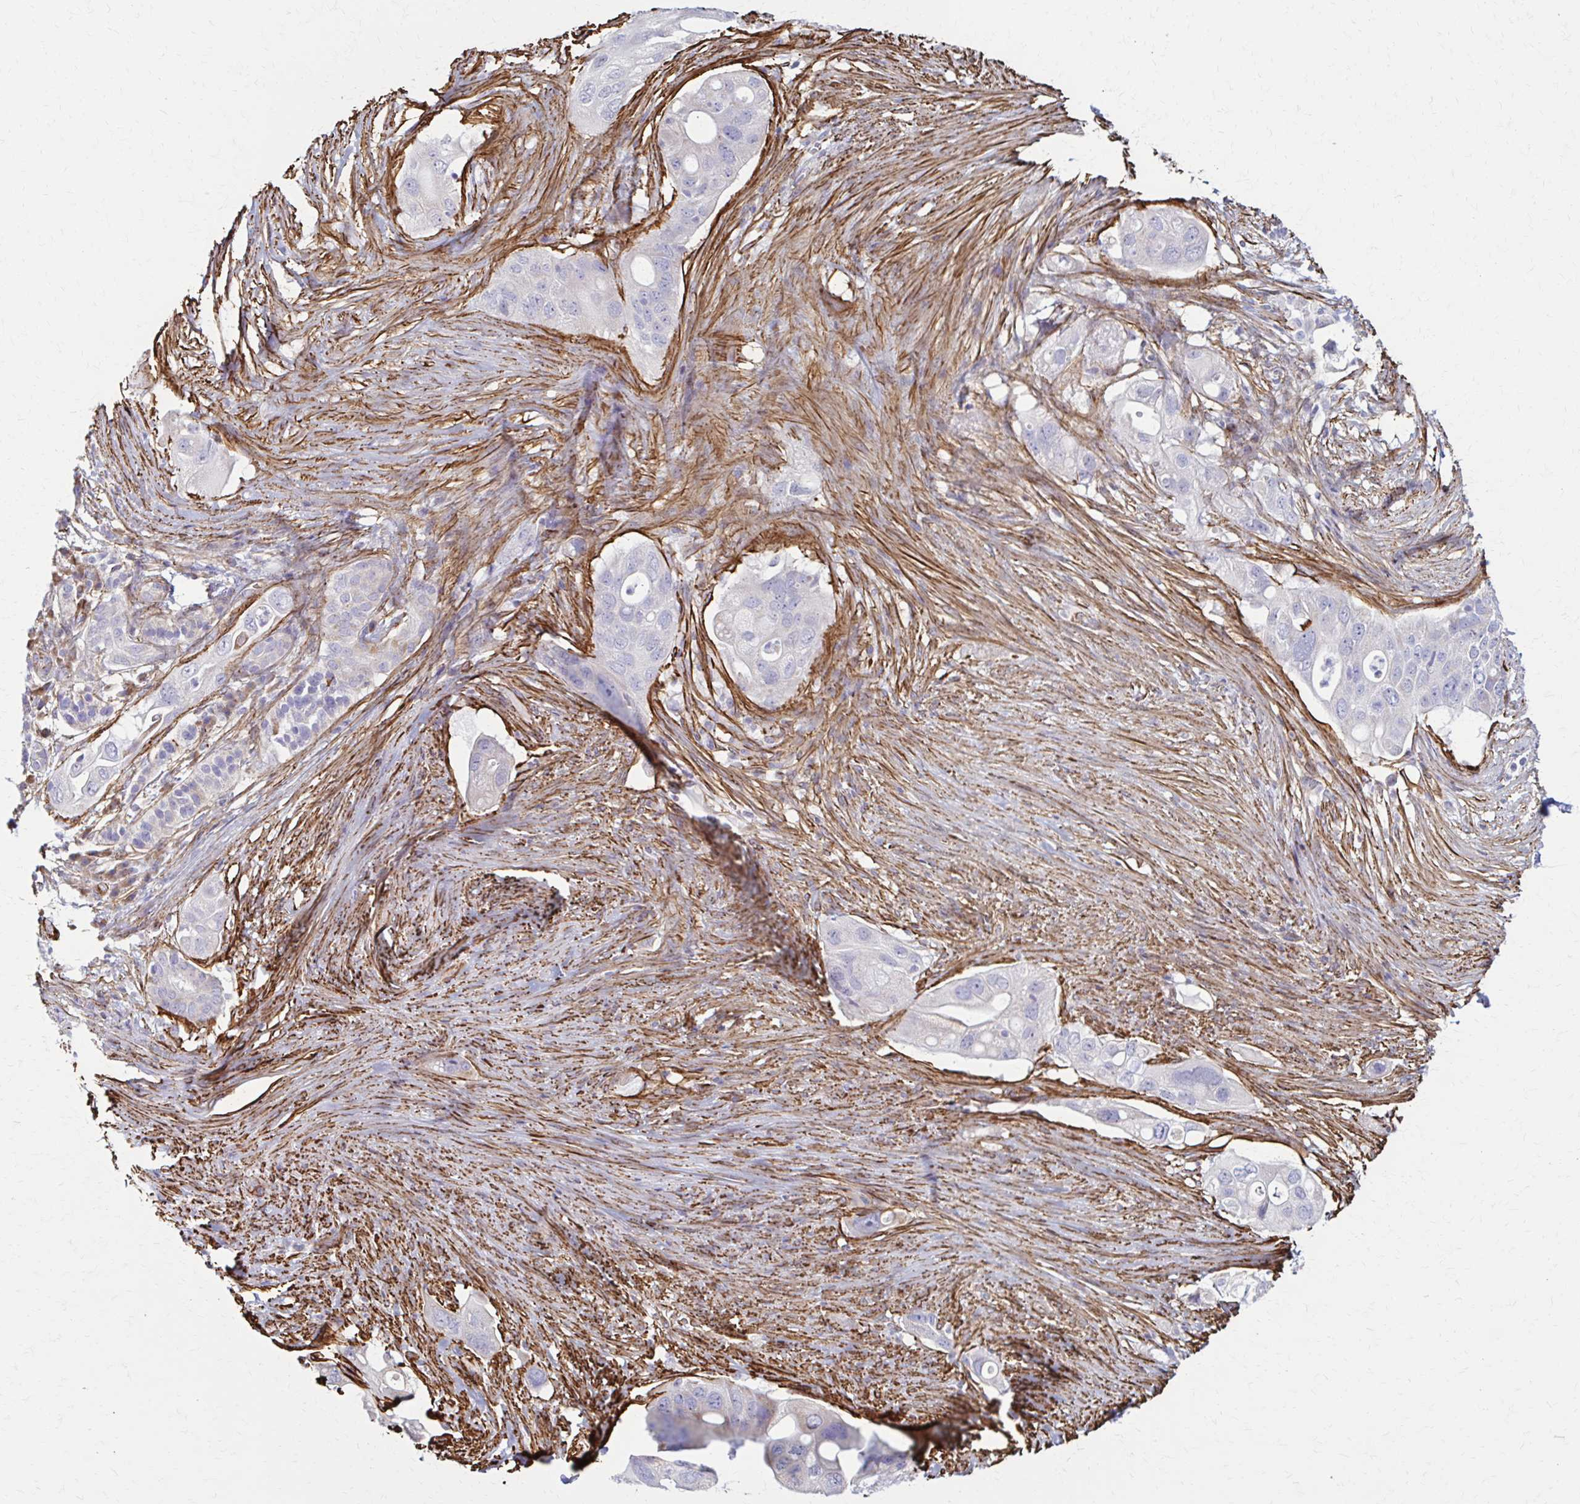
{"staining": {"intensity": "negative", "quantity": "none", "location": "none"}, "tissue": "pancreatic cancer", "cell_type": "Tumor cells", "image_type": "cancer", "snomed": [{"axis": "morphology", "description": "Adenocarcinoma, NOS"}, {"axis": "topography", "description": "Pancreas"}], "caption": "Adenocarcinoma (pancreatic) was stained to show a protein in brown. There is no significant expression in tumor cells. (IHC, brightfield microscopy, high magnification).", "gene": "TIMMDC1", "patient": {"sex": "female", "age": 72}}